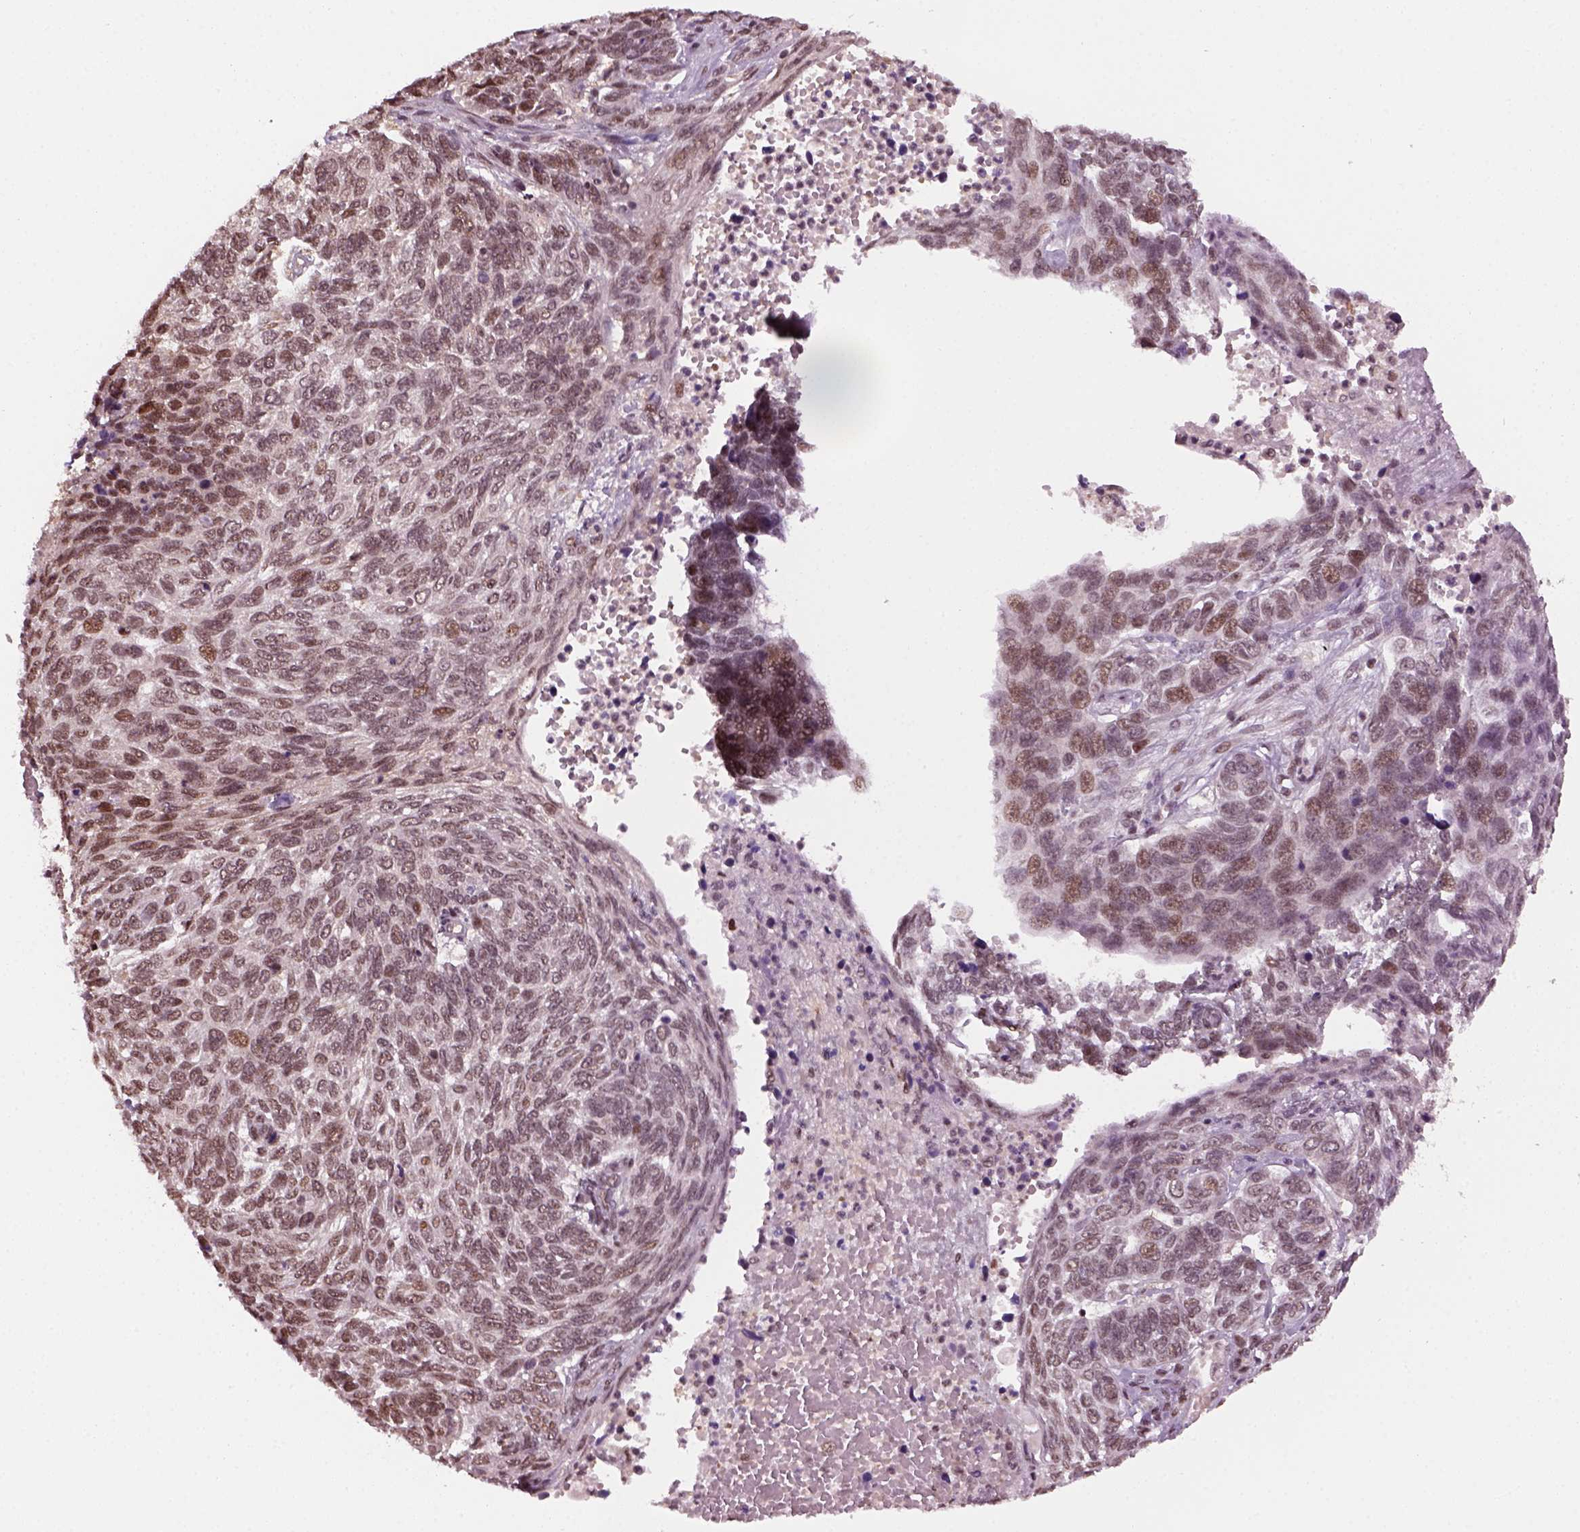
{"staining": {"intensity": "weak", "quantity": "25%-75%", "location": "nuclear"}, "tissue": "skin cancer", "cell_type": "Tumor cells", "image_type": "cancer", "snomed": [{"axis": "morphology", "description": "Basal cell carcinoma"}, {"axis": "topography", "description": "Skin"}], "caption": "The immunohistochemical stain highlights weak nuclear positivity in tumor cells of basal cell carcinoma (skin) tissue.", "gene": "GOT1", "patient": {"sex": "female", "age": 65}}